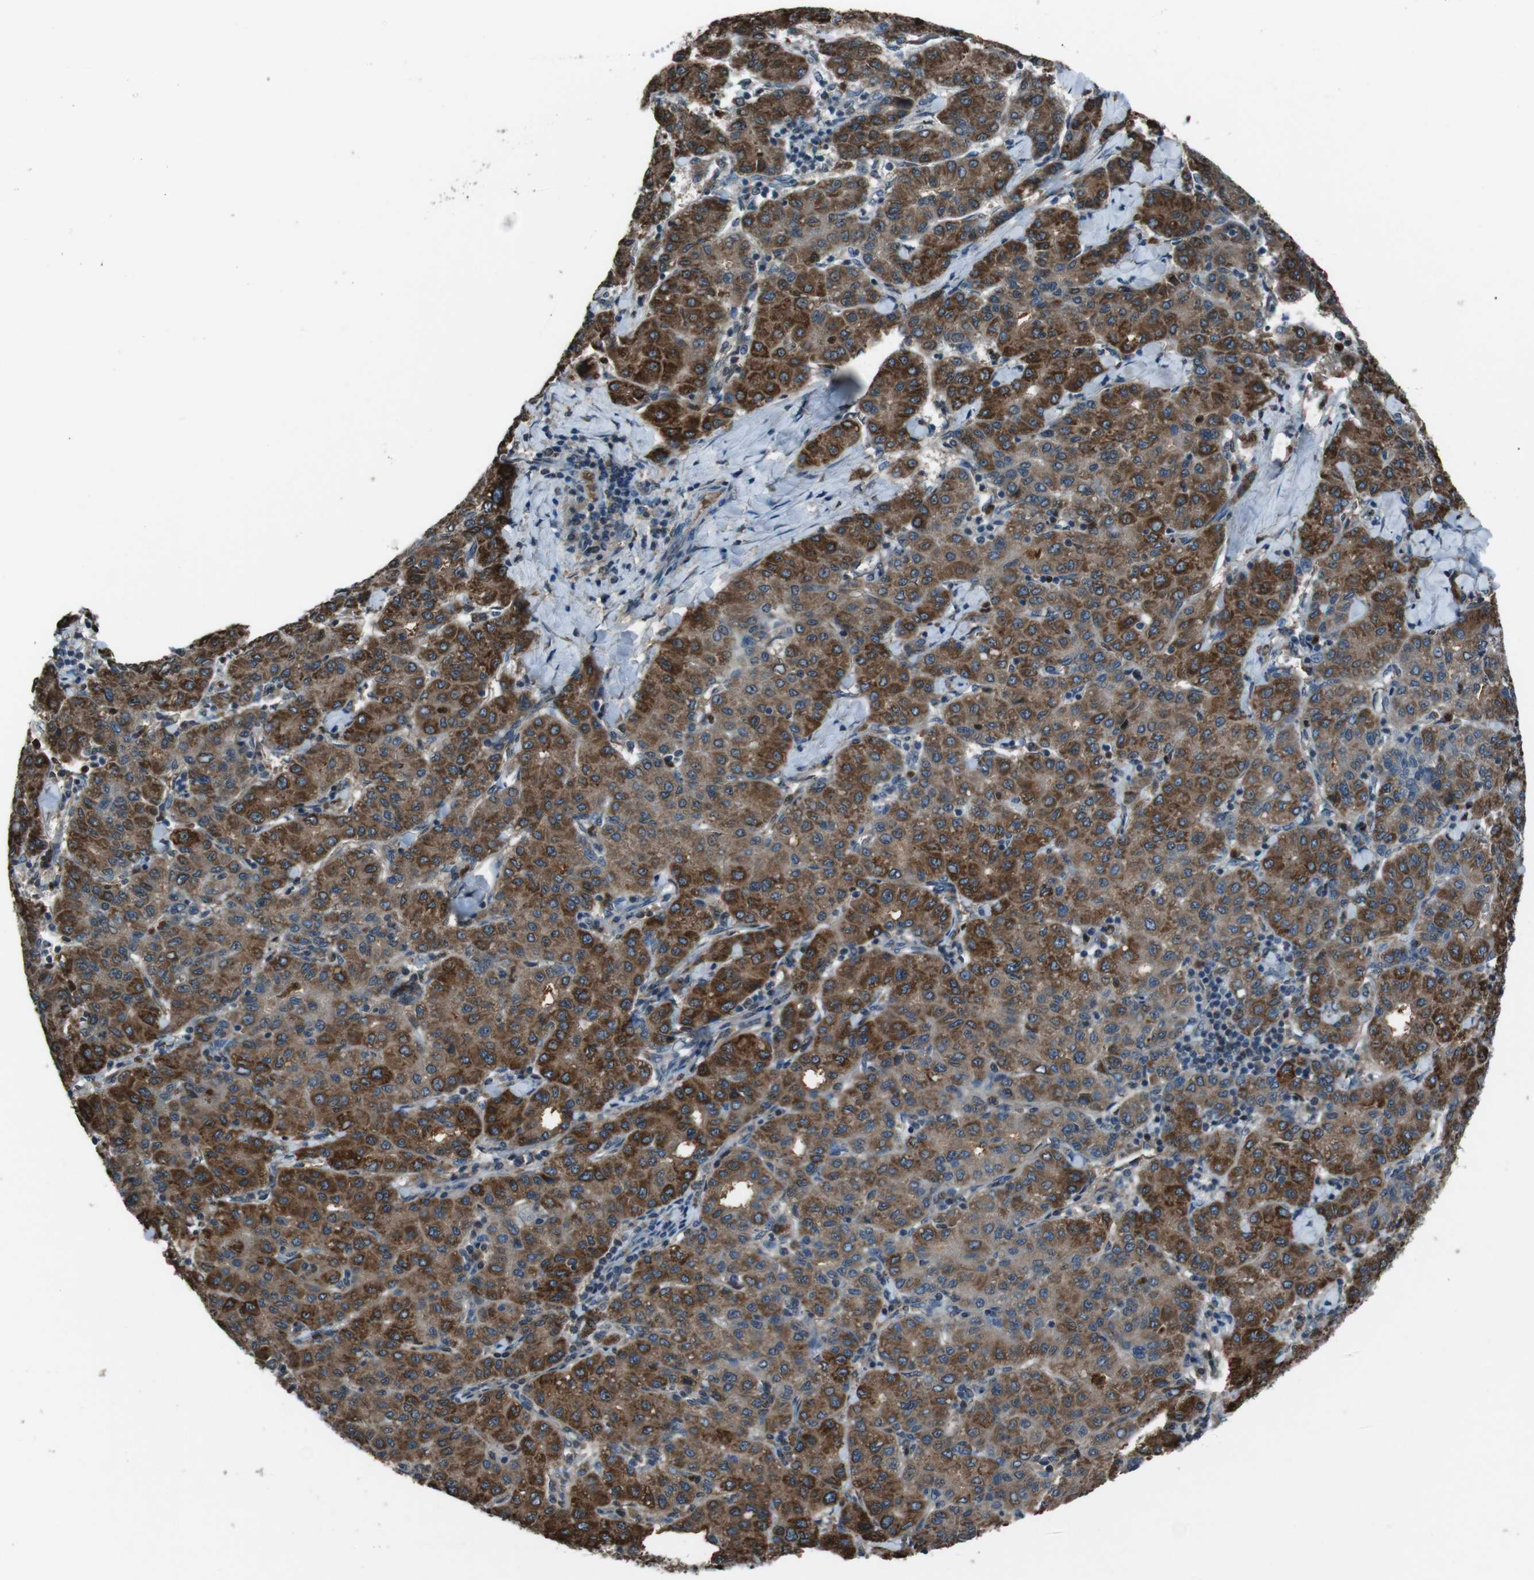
{"staining": {"intensity": "strong", "quantity": ">75%", "location": "cytoplasmic/membranous"}, "tissue": "liver cancer", "cell_type": "Tumor cells", "image_type": "cancer", "snomed": [{"axis": "morphology", "description": "Carcinoma, Hepatocellular, NOS"}, {"axis": "topography", "description": "Liver"}], "caption": "Tumor cells reveal high levels of strong cytoplasmic/membranous expression in about >75% of cells in human hepatocellular carcinoma (liver).", "gene": "UGT1A6", "patient": {"sex": "male", "age": 65}}